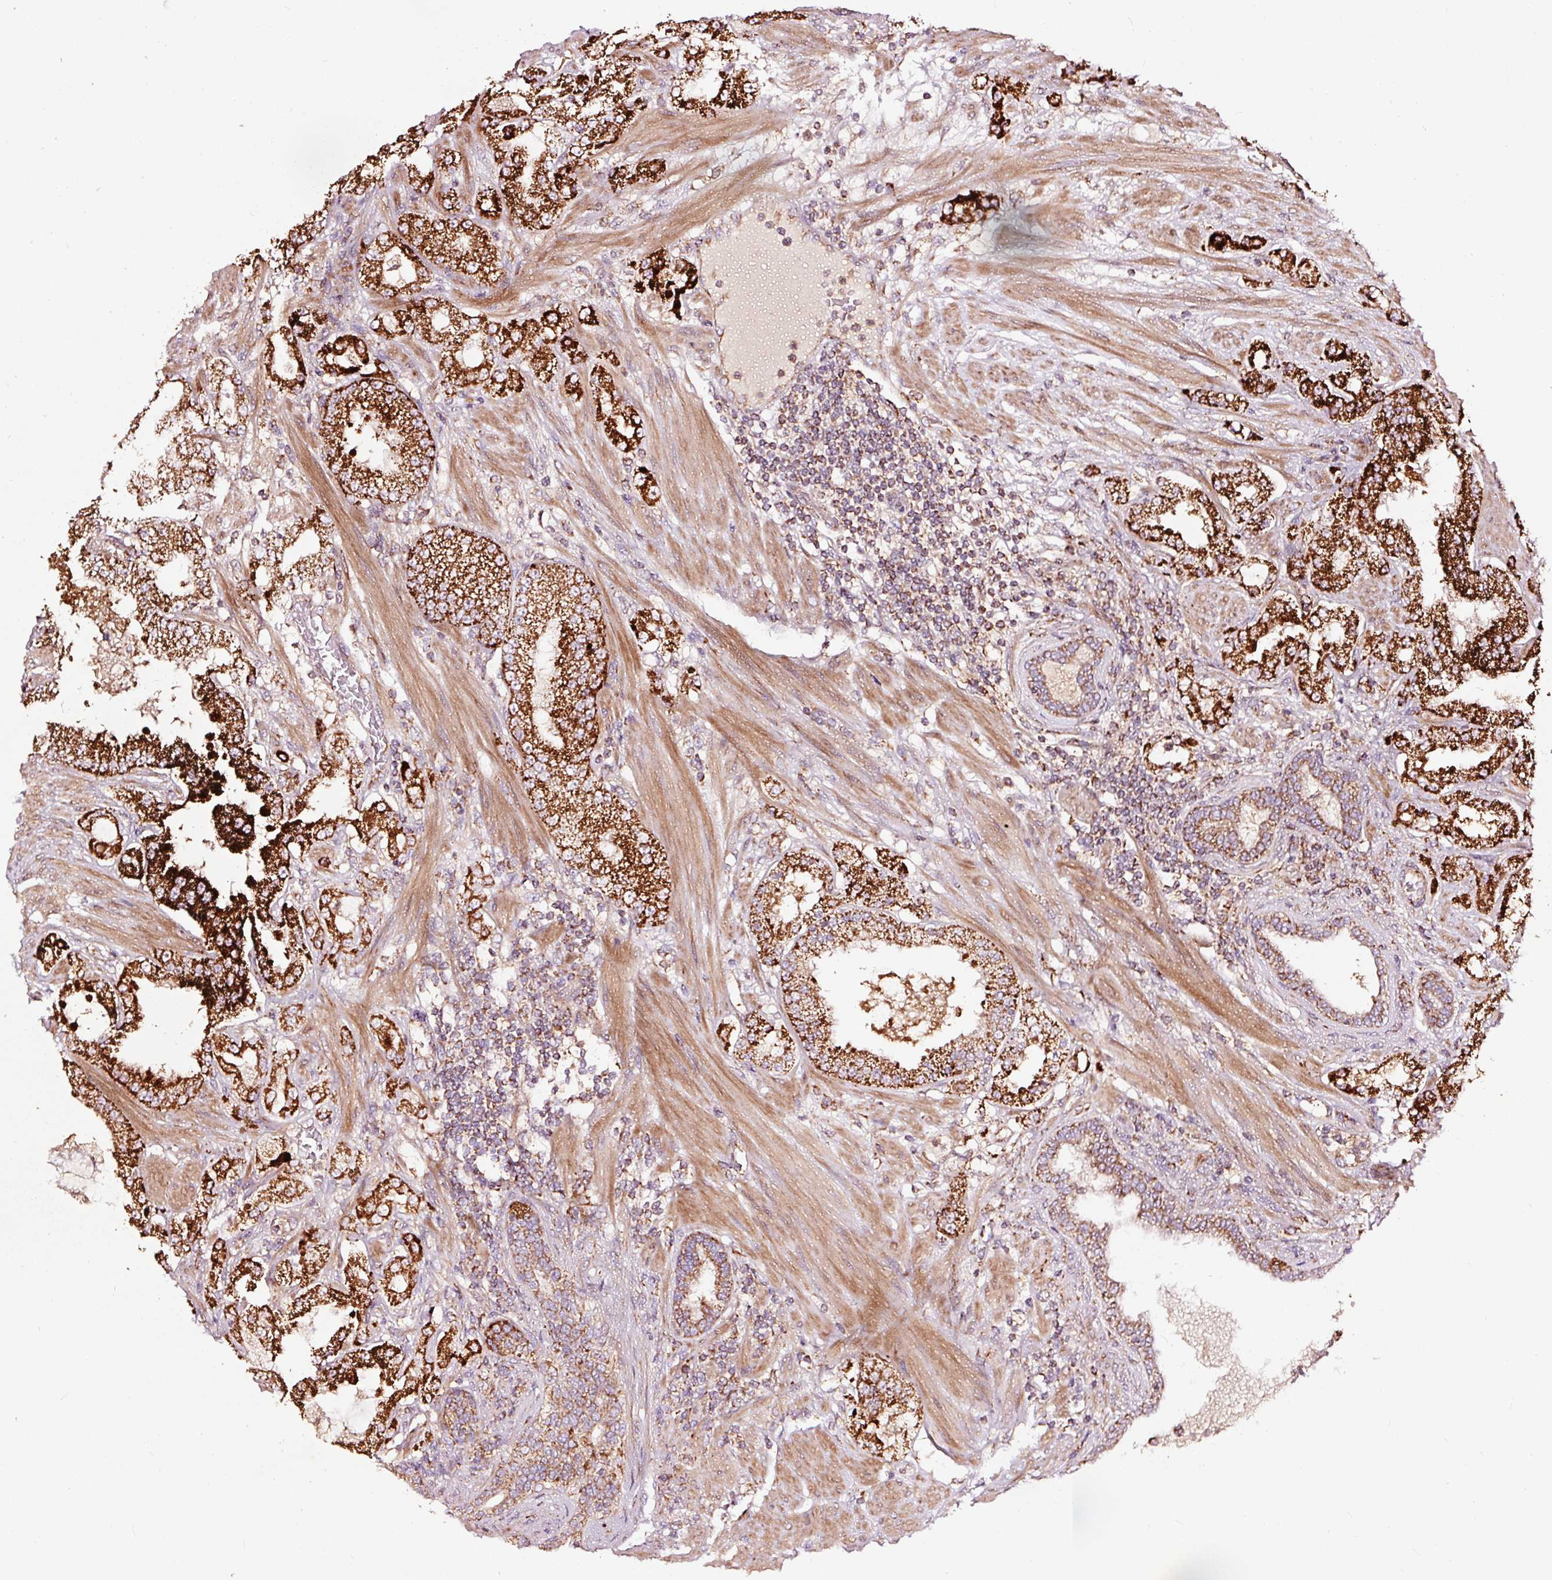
{"staining": {"intensity": "strong", "quantity": ">75%", "location": "cytoplasmic/membranous"}, "tissue": "prostate cancer", "cell_type": "Tumor cells", "image_type": "cancer", "snomed": [{"axis": "morphology", "description": "Adenocarcinoma, High grade"}, {"axis": "topography", "description": "Prostate"}], "caption": "Prostate cancer (adenocarcinoma (high-grade)) was stained to show a protein in brown. There is high levels of strong cytoplasmic/membranous staining in approximately >75% of tumor cells. (brown staining indicates protein expression, while blue staining denotes nuclei).", "gene": "TPM1", "patient": {"sex": "male", "age": 68}}